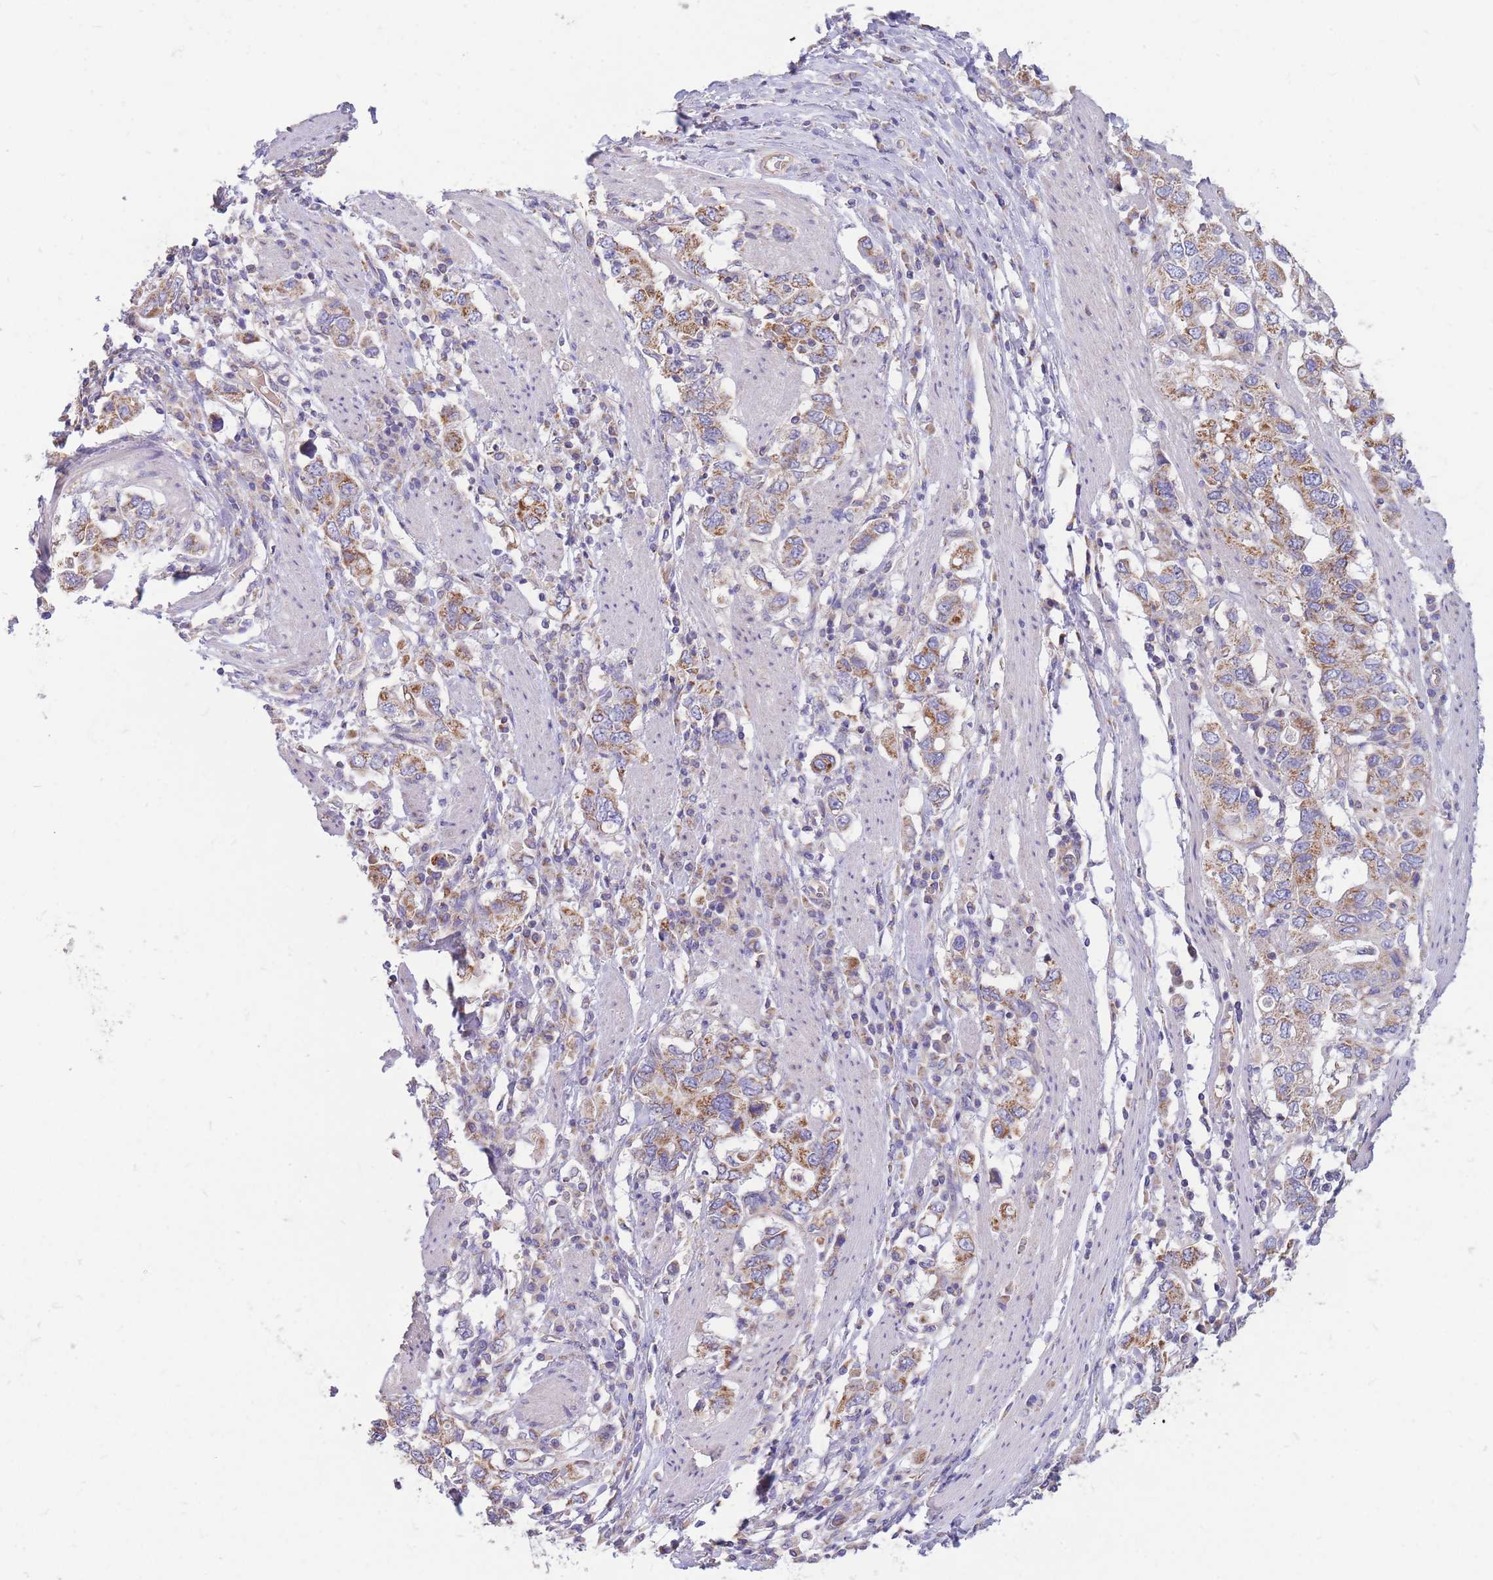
{"staining": {"intensity": "moderate", "quantity": ">75%", "location": "cytoplasmic/membranous"}, "tissue": "stomach cancer", "cell_type": "Tumor cells", "image_type": "cancer", "snomed": [{"axis": "morphology", "description": "Adenocarcinoma, NOS"}, {"axis": "topography", "description": "Stomach, upper"}, {"axis": "topography", "description": "Stomach"}], "caption": "DAB (3,3'-diaminobenzidine) immunohistochemical staining of adenocarcinoma (stomach) exhibits moderate cytoplasmic/membranous protein positivity in about >75% of tumor cells.", "gene": "MRPS9", "patient": {"sex": "male", "age": 62}}